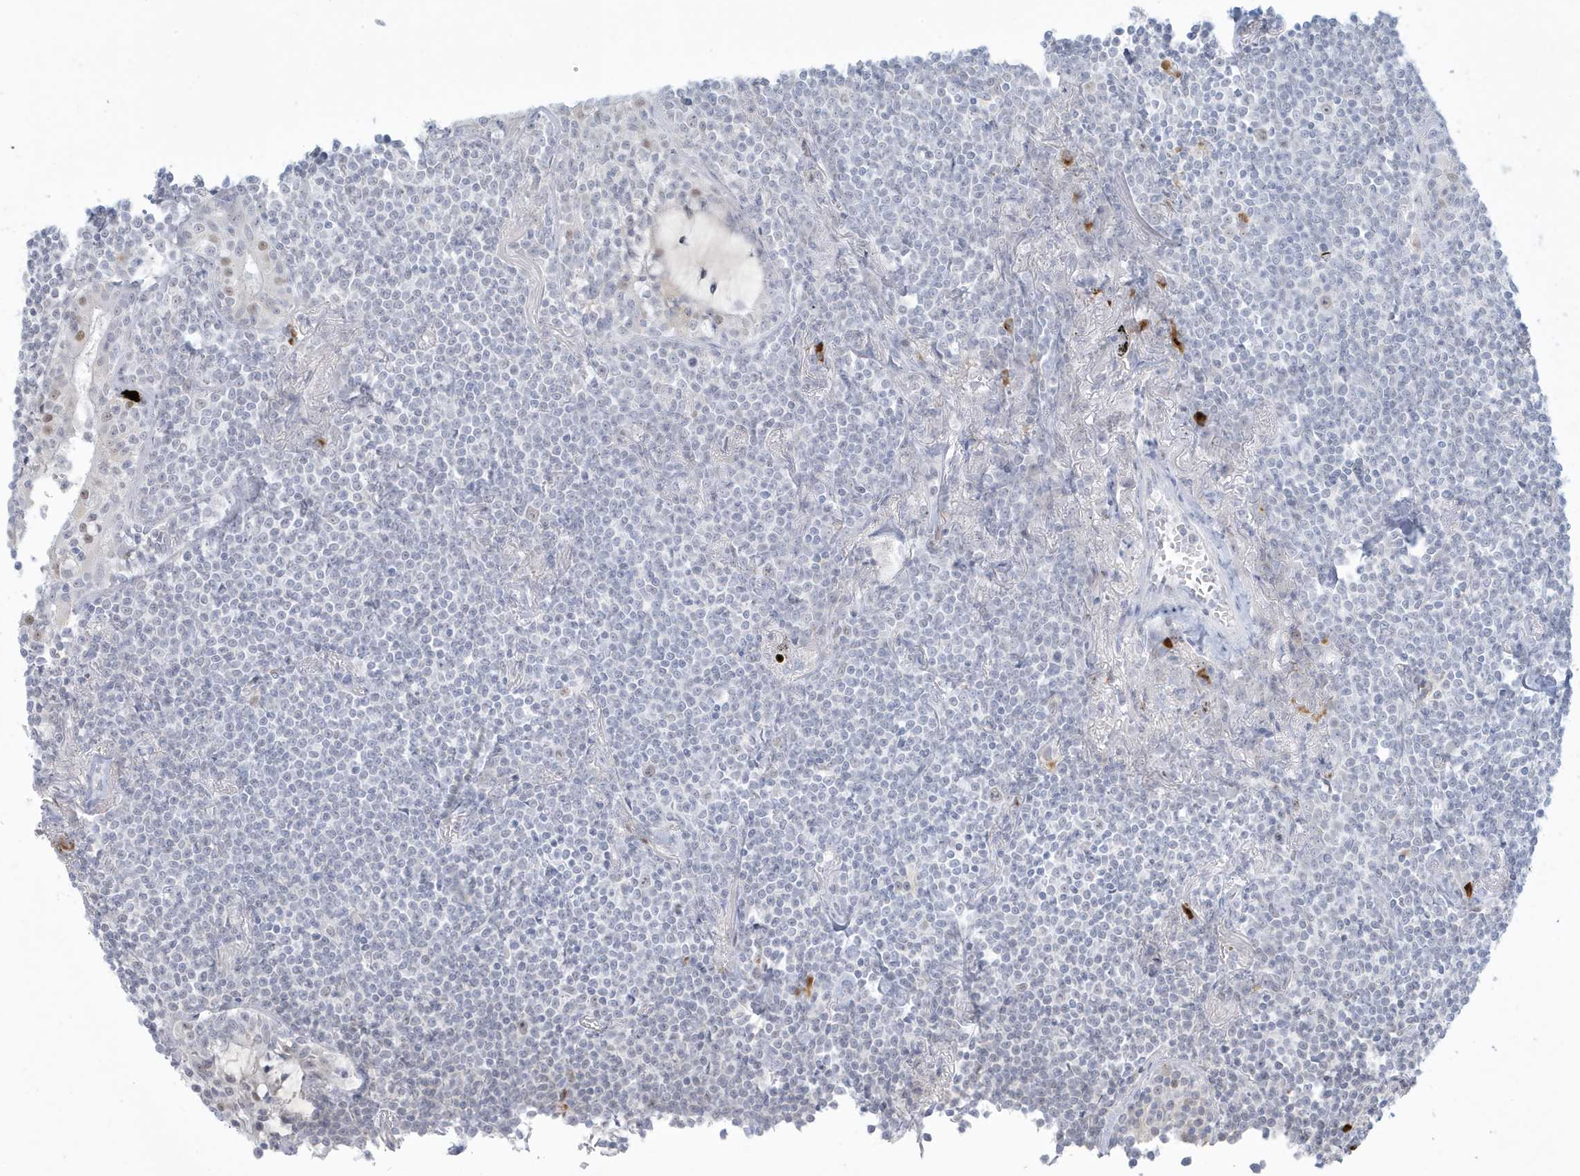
{"staining": {"intensity": "negative", "quantity": "none", "location": "none"}, "tissue": "lymphoma", "cell_type": "Tumor cells", "image_type": "cancer", "snomed": [{"axis": "morphology", "description": "Malignant lymphoma, non-Hodgkin's type, Low grade"}, {"axis": "topography", "description": "Lung"}], "caption": "Tumor cells are negative for brown protein staining in lymphoma.", "gene": "HERC6", "patient": {"sex": "female", "age": 71}}